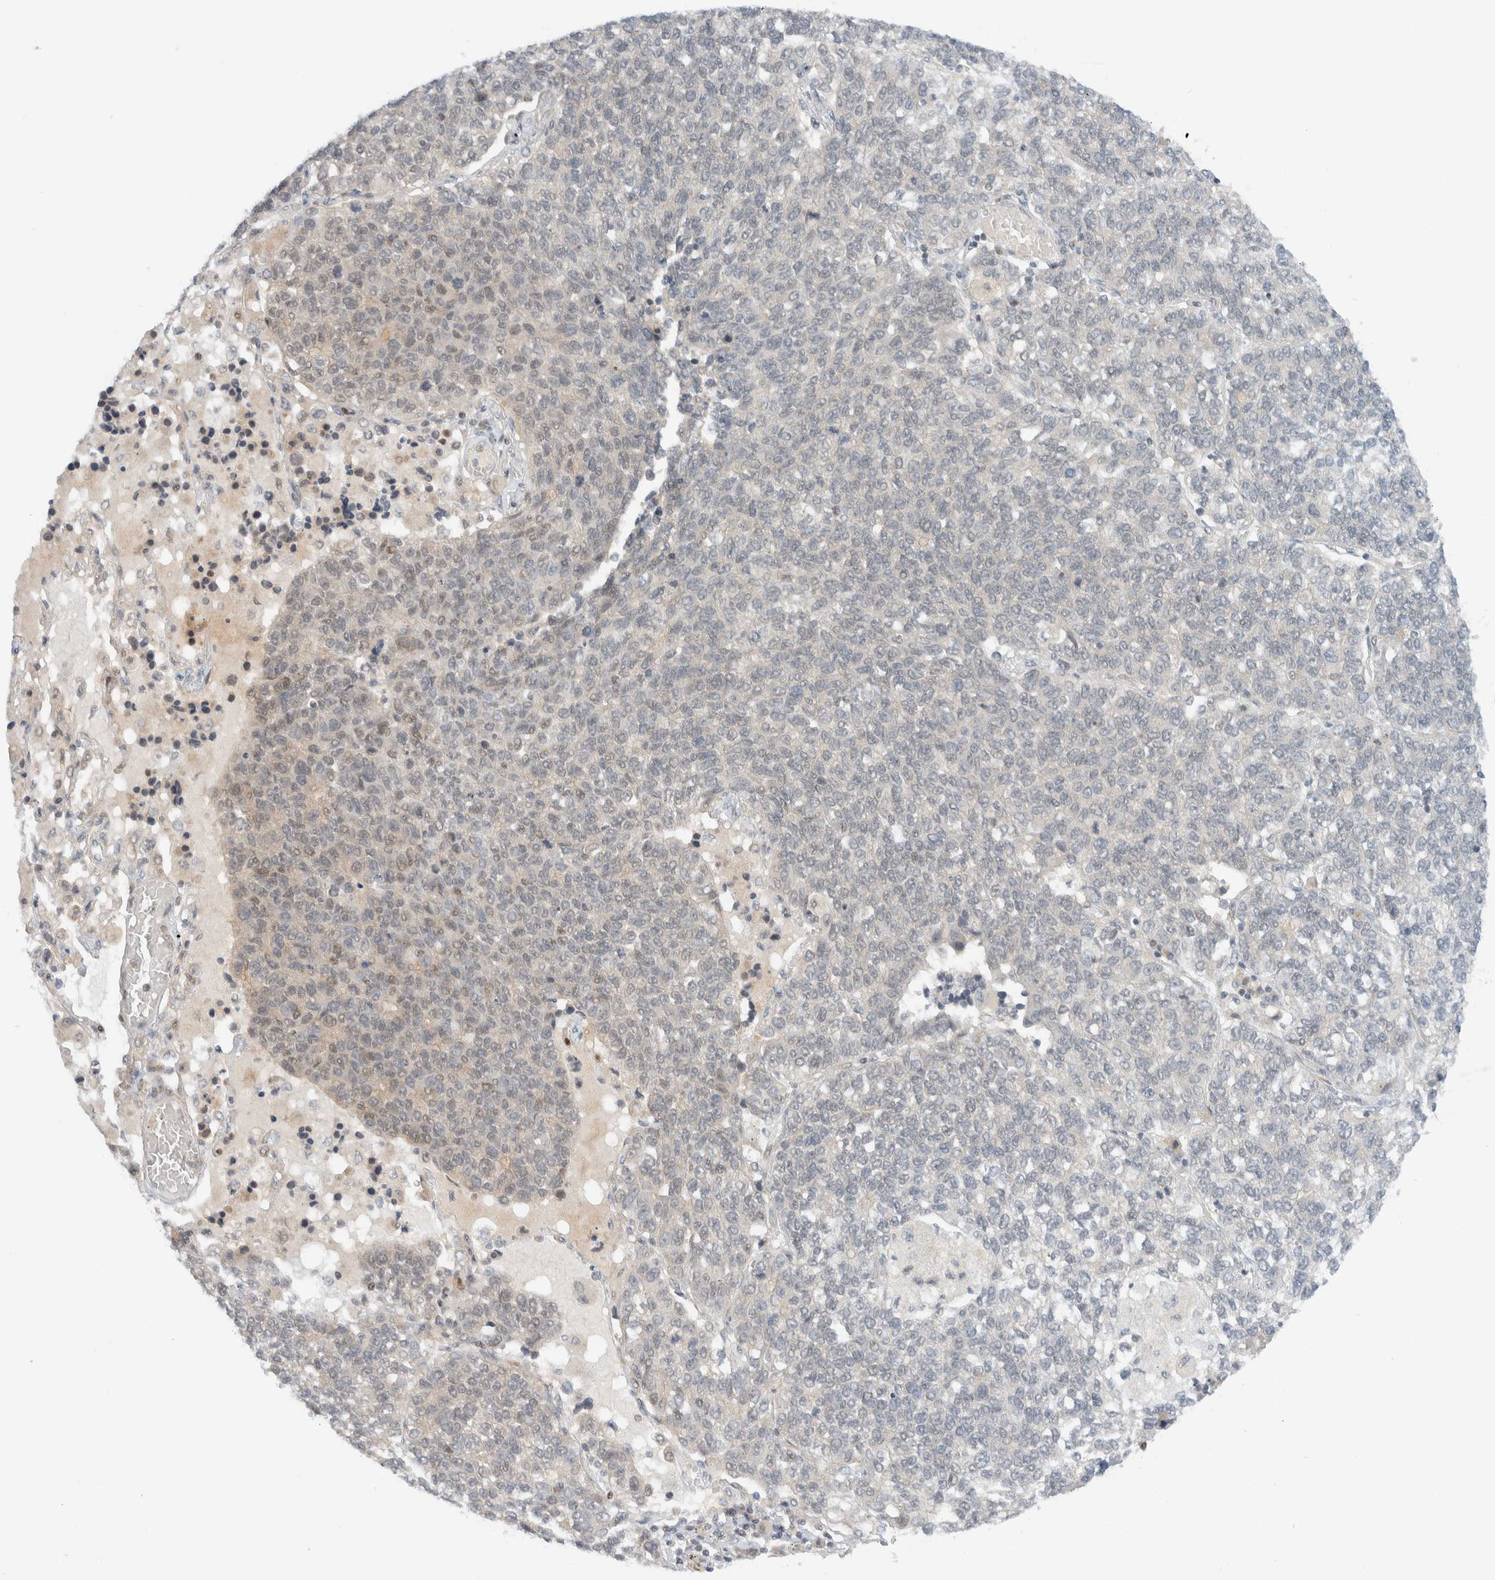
{"staining": {"intensity": "negative", "quantity": "none", "location": "none"}, "tissue": "lung cancer", "cell_type": "Tumor cells", "image_type": "cancer", "snomed": [{"axis": "morphology", "description": "Adenocarcinoma, NOS"}, {"axis": "topography", "description": "Lung"}], "caption": "Immunohistochemistry (IHC) of human lung cancer (adenocarcinoma) reveals no expression in tumor cells.", "gene": "C8orf76", "patient": {"sex": "male", "age": 49}}